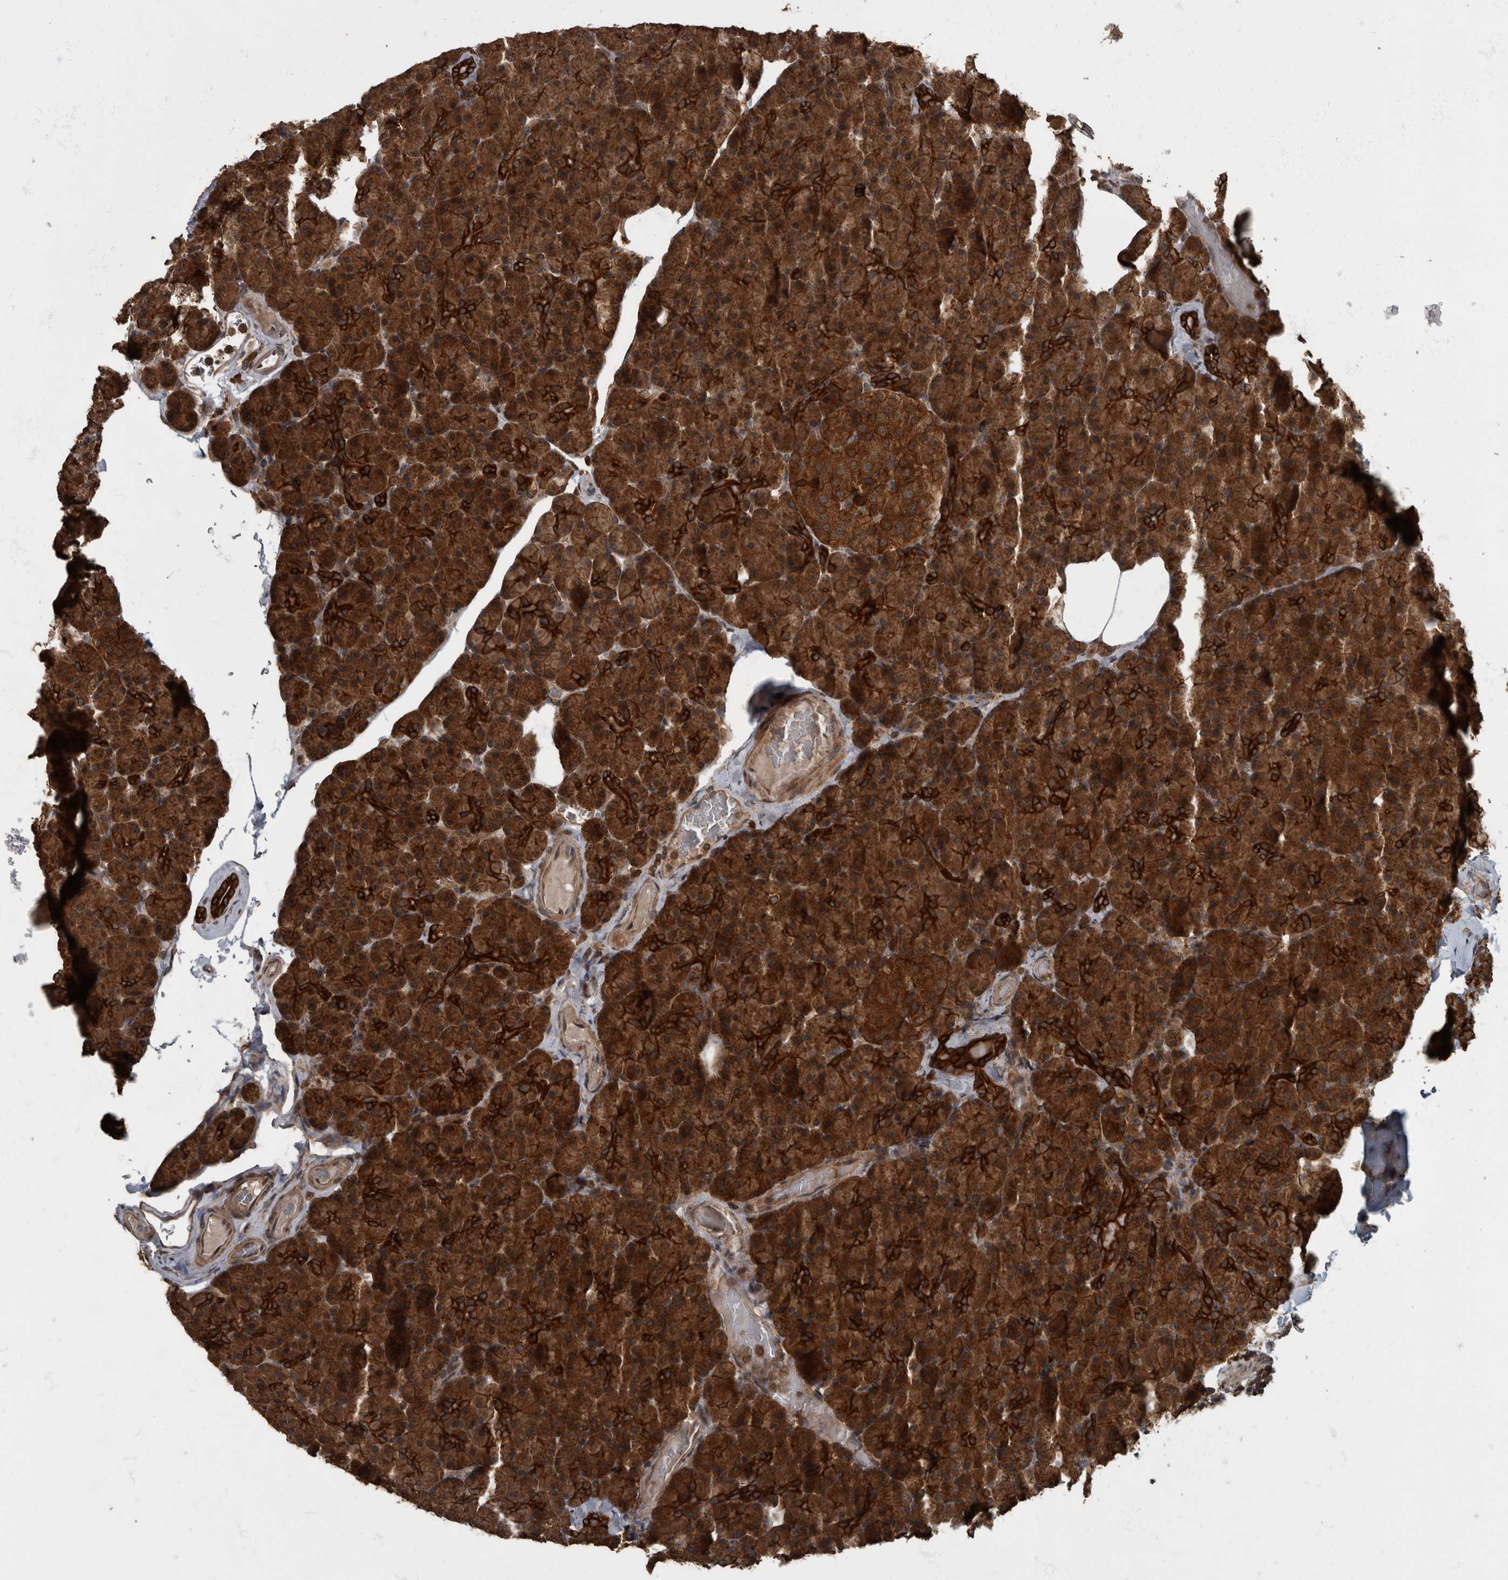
{"staining": {"intensity": "strong", "quantity": ">75%", "location": "cytoplasmic/membranous"}, "tissue": "pancreas", "cell_type": "Exocrine glandular cells", "image_type": "normal", "snomed": [{"axis": "morphology", "description": "Normal tissue, NOS"}, {"axis": "topography", "description": "Pancreas"}], "caption": "Immunohistochemical staining of normal pancreas reveals high levels of strong cytoplasmic/membranous positivity in approximately >75% of exocrine glandular cells.", "gene": "RABGGTB", "patient": {"sex": "female", "age": 43}}